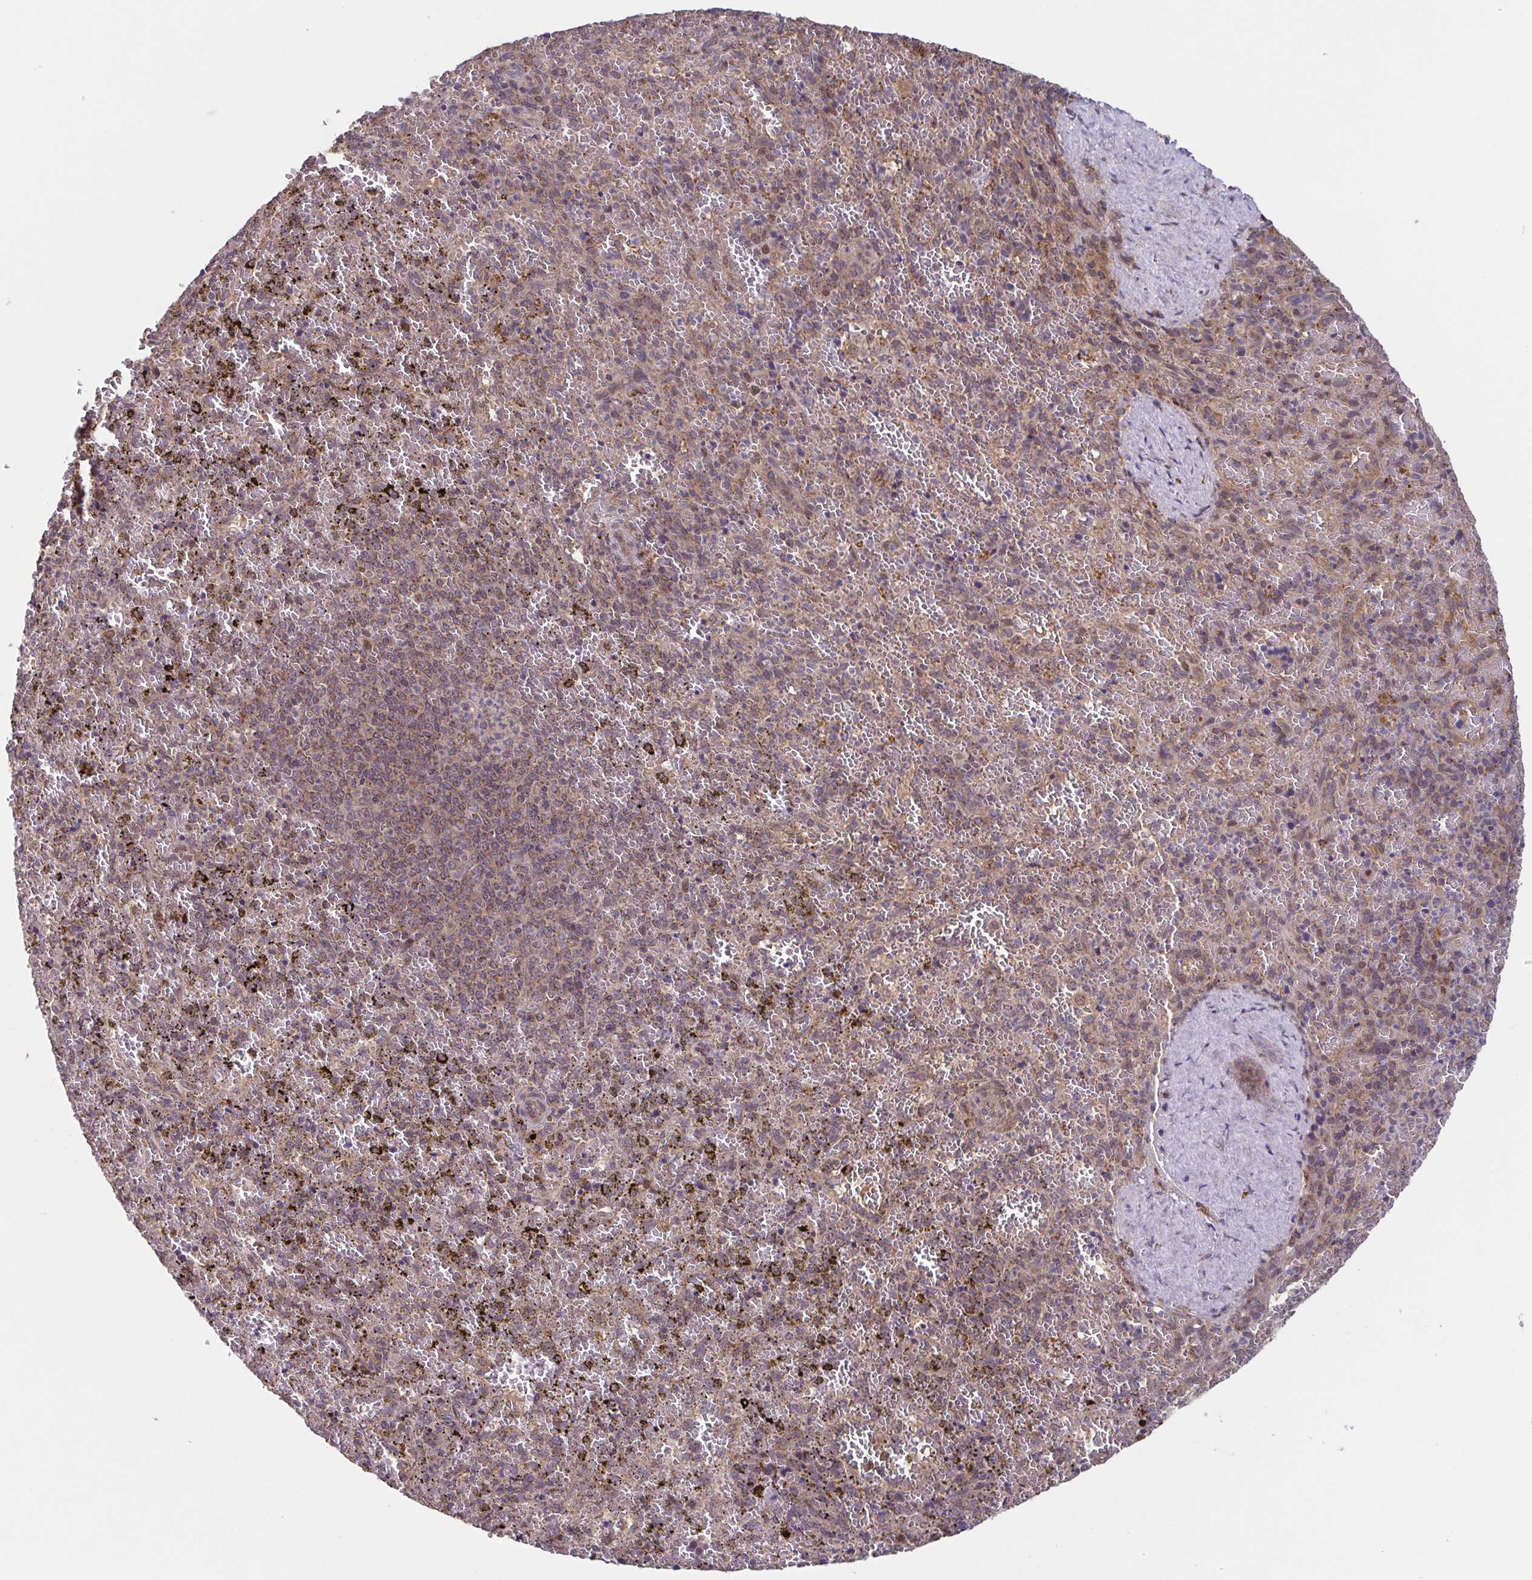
{"staining": {"intensity": "weak", "quantity": "25%-75%", "location": "cytoplasmic/membranous"}, "tissue": "spleen", "cell_type": "Cells in red pulp", "image_type": "normal", "snomed": [{"axis": "morphology", "description": "Normal tissue, NOS"}, {"axis": "topography", "description": "Spleen"}], "caption": "Protein staining shows weak cytoplasmic/membranous staining in approximately 25%-75% of cells in red pulp in benign spleen. (Stains: DAB in brown, nuclei in blue, Microscopy: brightfield microscopy at high magnification).", "gene": "TTC19", "patient": {"sex": "female", "age": 50}}